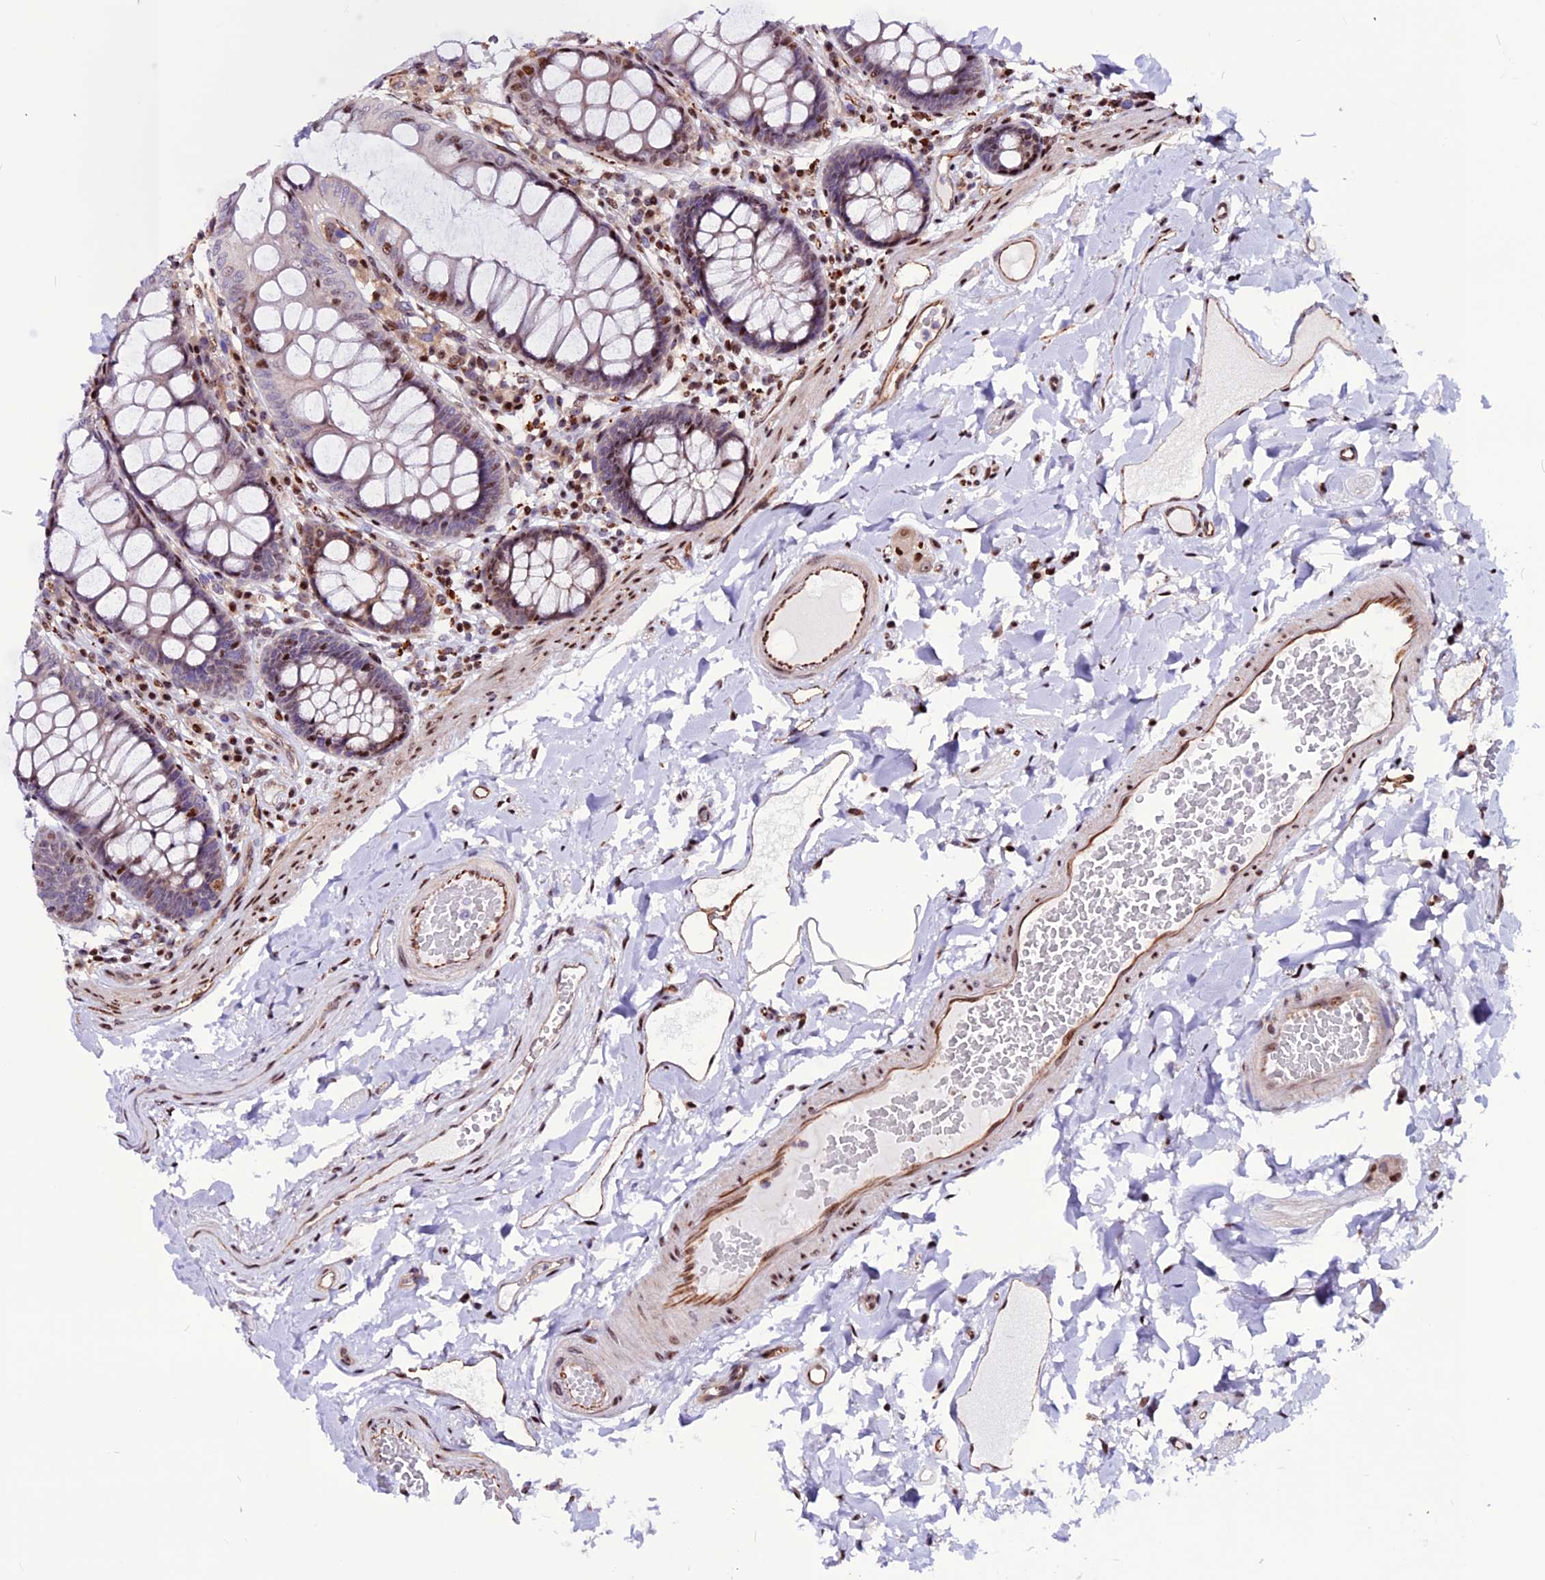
{"staining": {"intensity": "moderate", "quantity": ">75%", "location": "cytoplasmic/membranous,nuclear"}, "tissue": "colon", "cell_type": "Endothelial cells", "image_type": "normal", "snomed": [{"axis": "morphology", "description": "Normal tissue, NOS"}, {"axis": "topography", "description": "Colon"}], "caption": "Immunohistochemistry (IHC) histopathology image of normal colon: human colon stained using IHC exhibits medium levels of moderate protein expression localized specifically in the cytoplasmic/membranous,nuclear of endothelial cells, appearing as a cytoplasmic/membranous,nuclear brown color.", "gene": "RINL", "patient": {"sex": "male", "age": 84}}